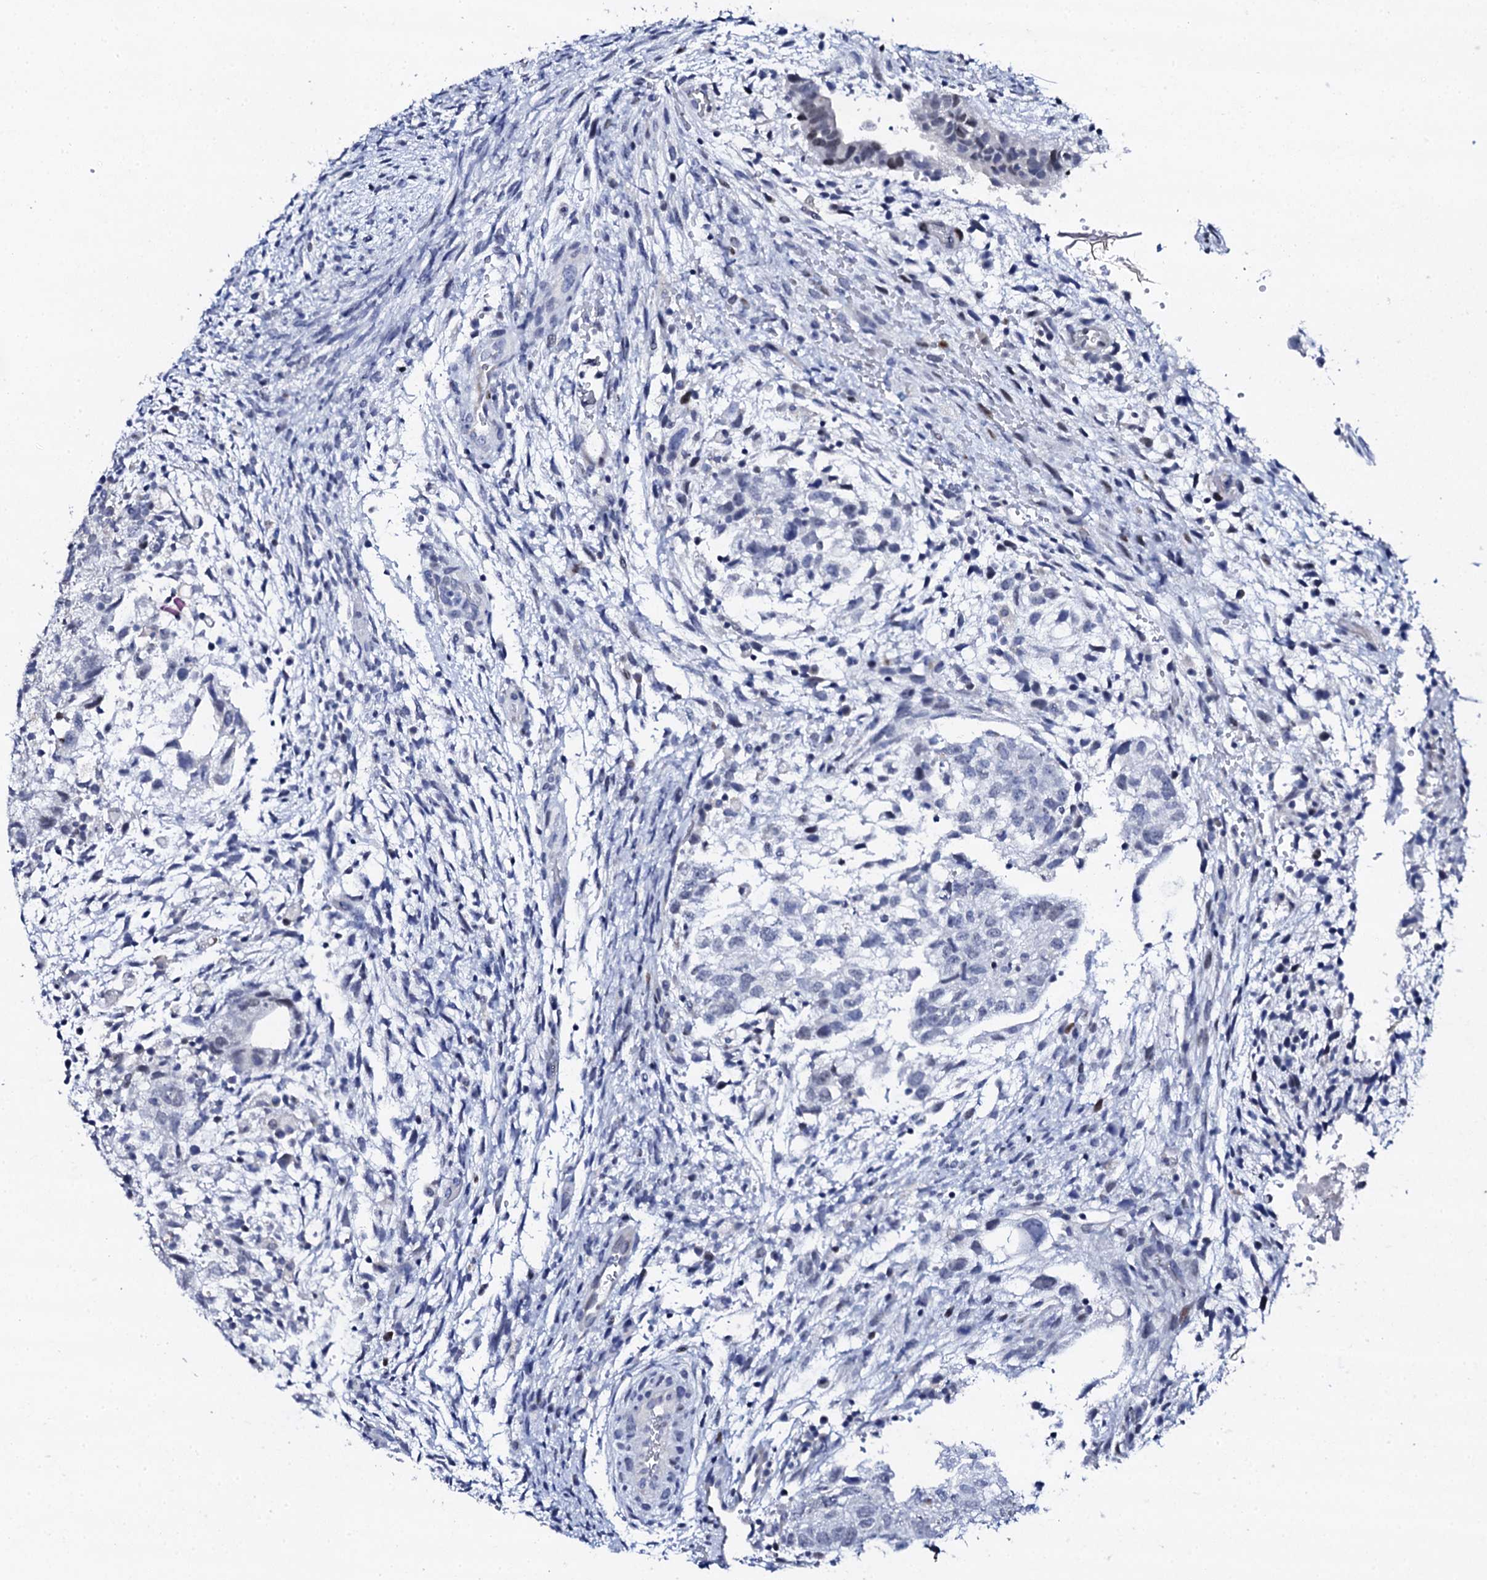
{"staining": {"intensity": "weak", "quantity": "<25%", "location": "nuclear"}, "tissue": "testis cancer", "cell_type": "Tumor cells", "image_type": "cancer", "snomed": [{"axis": "morphology", "description": "Carcinoma, Embryonal, NOS"}, {"axis": "topography", "description": "Testis"}], "caption": "Immunohistochemistry (IHC) photomicrograph of neoplastic tissue: testis cancer (embryonal carcinoma) stained with DAB (3,3'-diaminobenzidine) exhibits no significant protein expression in tumor cells.", "gene": "NUDT13", "patient": {"sex": "male", "age": 37}}